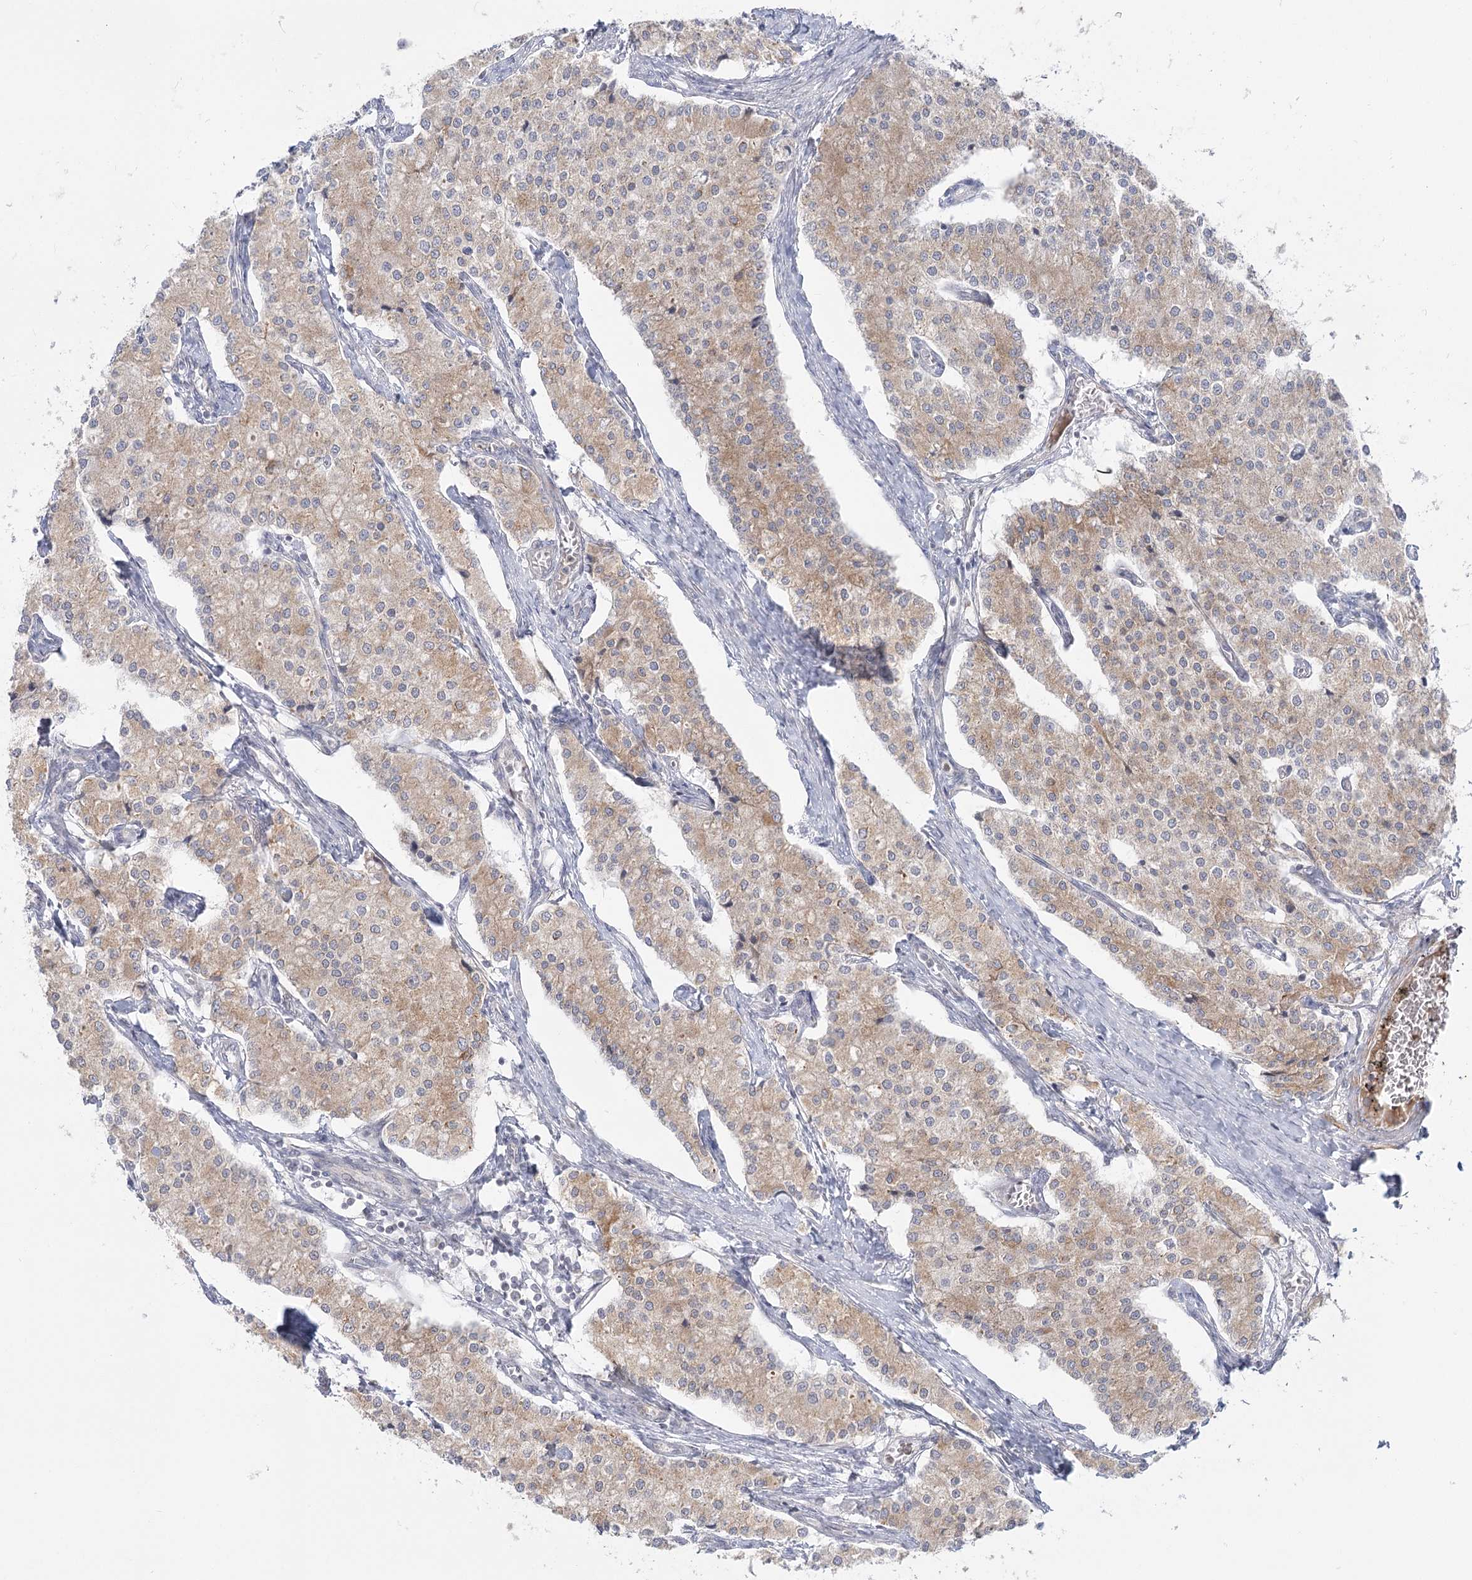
{"staining": {"intensity": "weak", "quantity": ">75%", "location": "cytoplasmic/membranous"}, "tissue": "carcinoid", "cell_type": "Tumor cells", "image_type": "cancer", "snomed": [{"axis": "morphology", "description": "Carcinoid, malignant, NOS"}, {"axis": "topography", "description": "Colon"}], "caption": "High-magnification brightfield microscopy of carcinoid stained with DAB (brown) and counterstained with hematoxylin (blue). tumor cells exhibit weak cytoplasmic/membranous staining is seen in about>75% of cells. (IHC, brightfield microscopy, high magnification).", "gene": "MTMR3", "patient": {"sex": "female", "age": 52}}